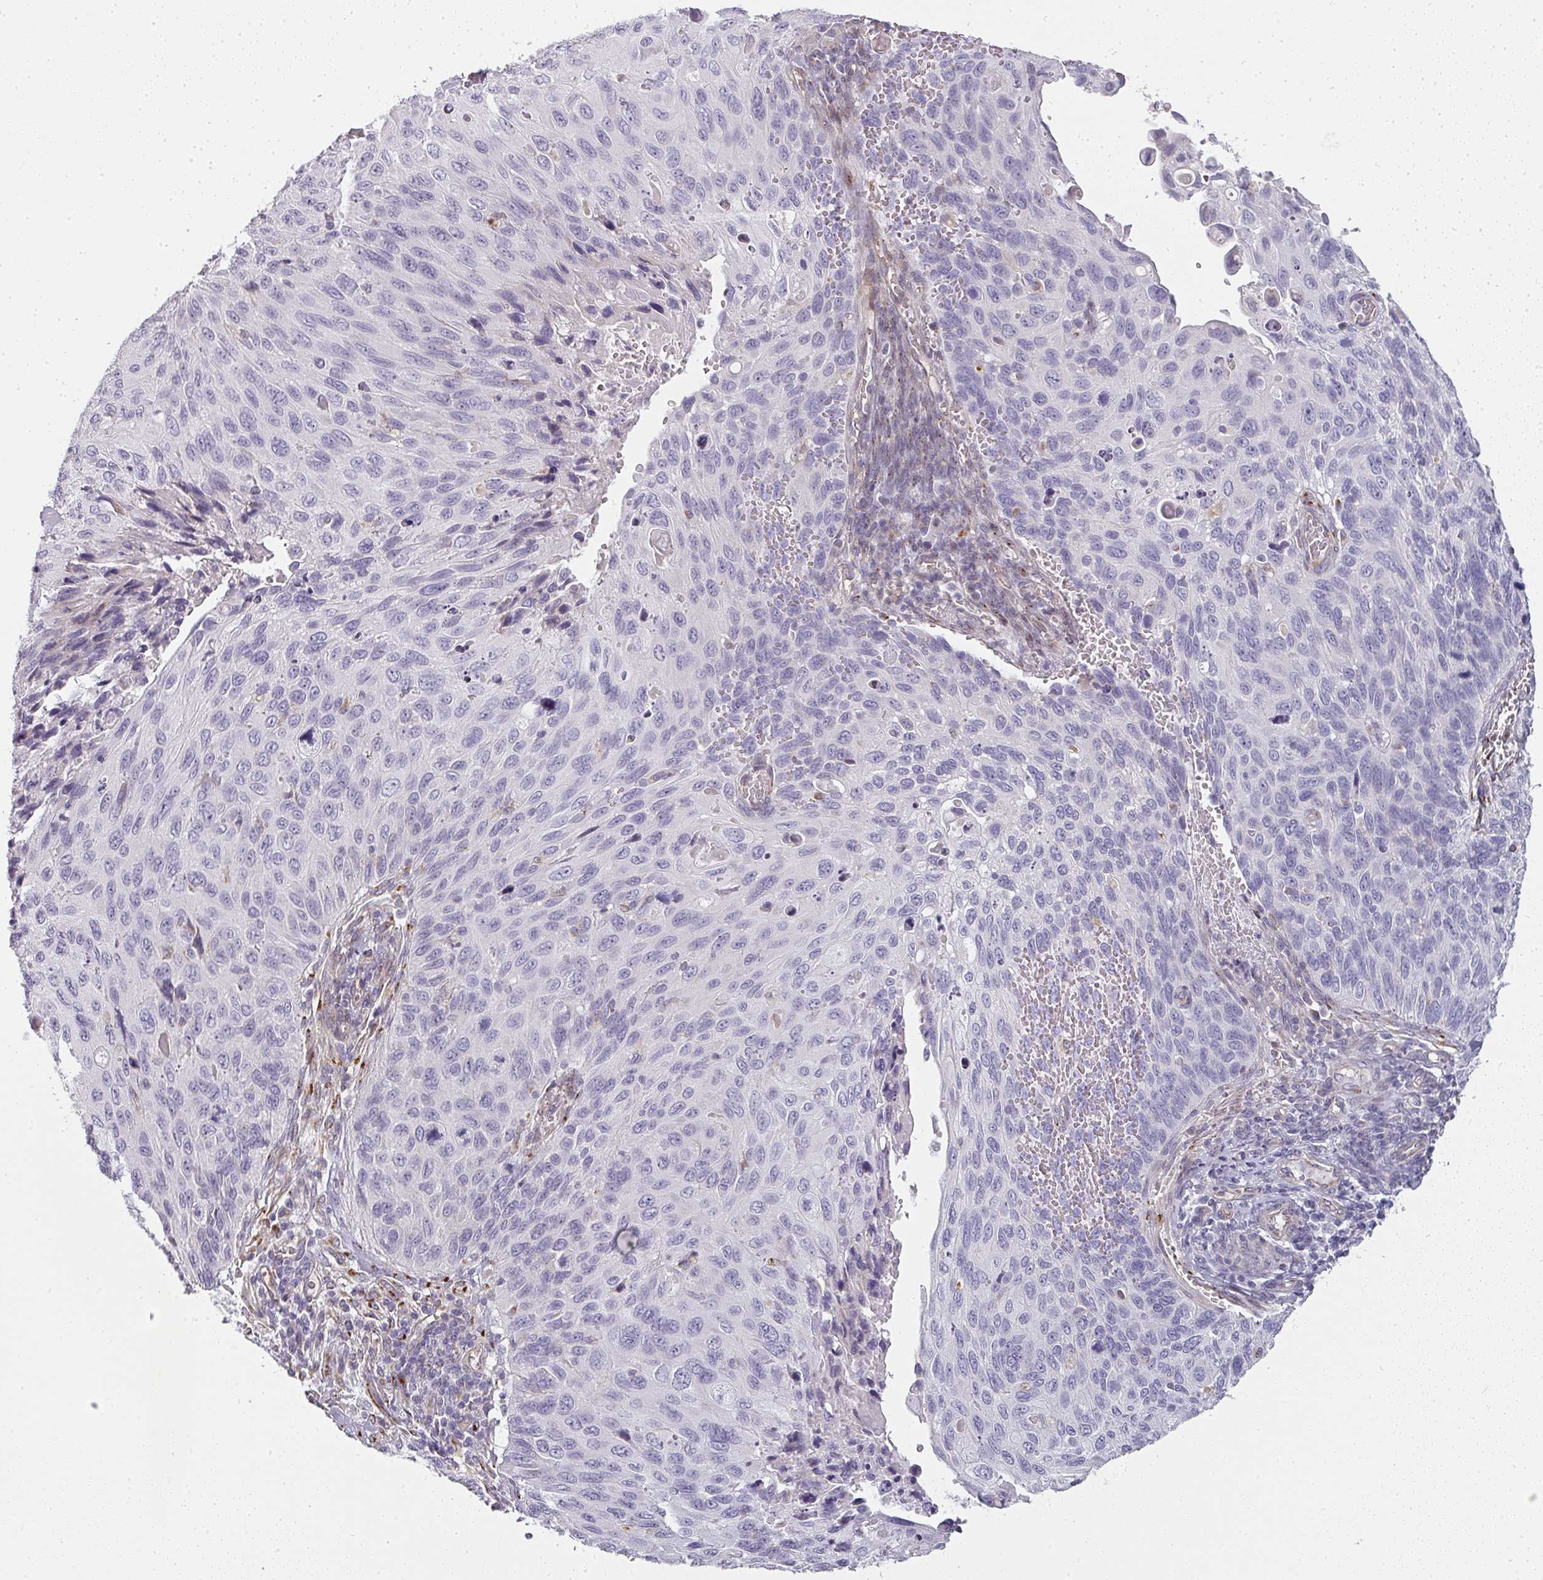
{"staining": {"intensity": "negative", "quantity": "none", "location": "none"}, "tissue": "cervical cancer", "cell_type": "Tumor cells", "image_type": "cancer", "snomed": [{"axis": "morphology", "description": "Squamous cell carcinoma, NOS"}, {"axis": "topography", "description": "Cervix"}], "caption": "Micrograph shows no significant protein positivity in tumor cells of squamous cell carcinoma (cervical).", "gene": "ATP8B2", "patient": {"sex": "female", "age": 70}}